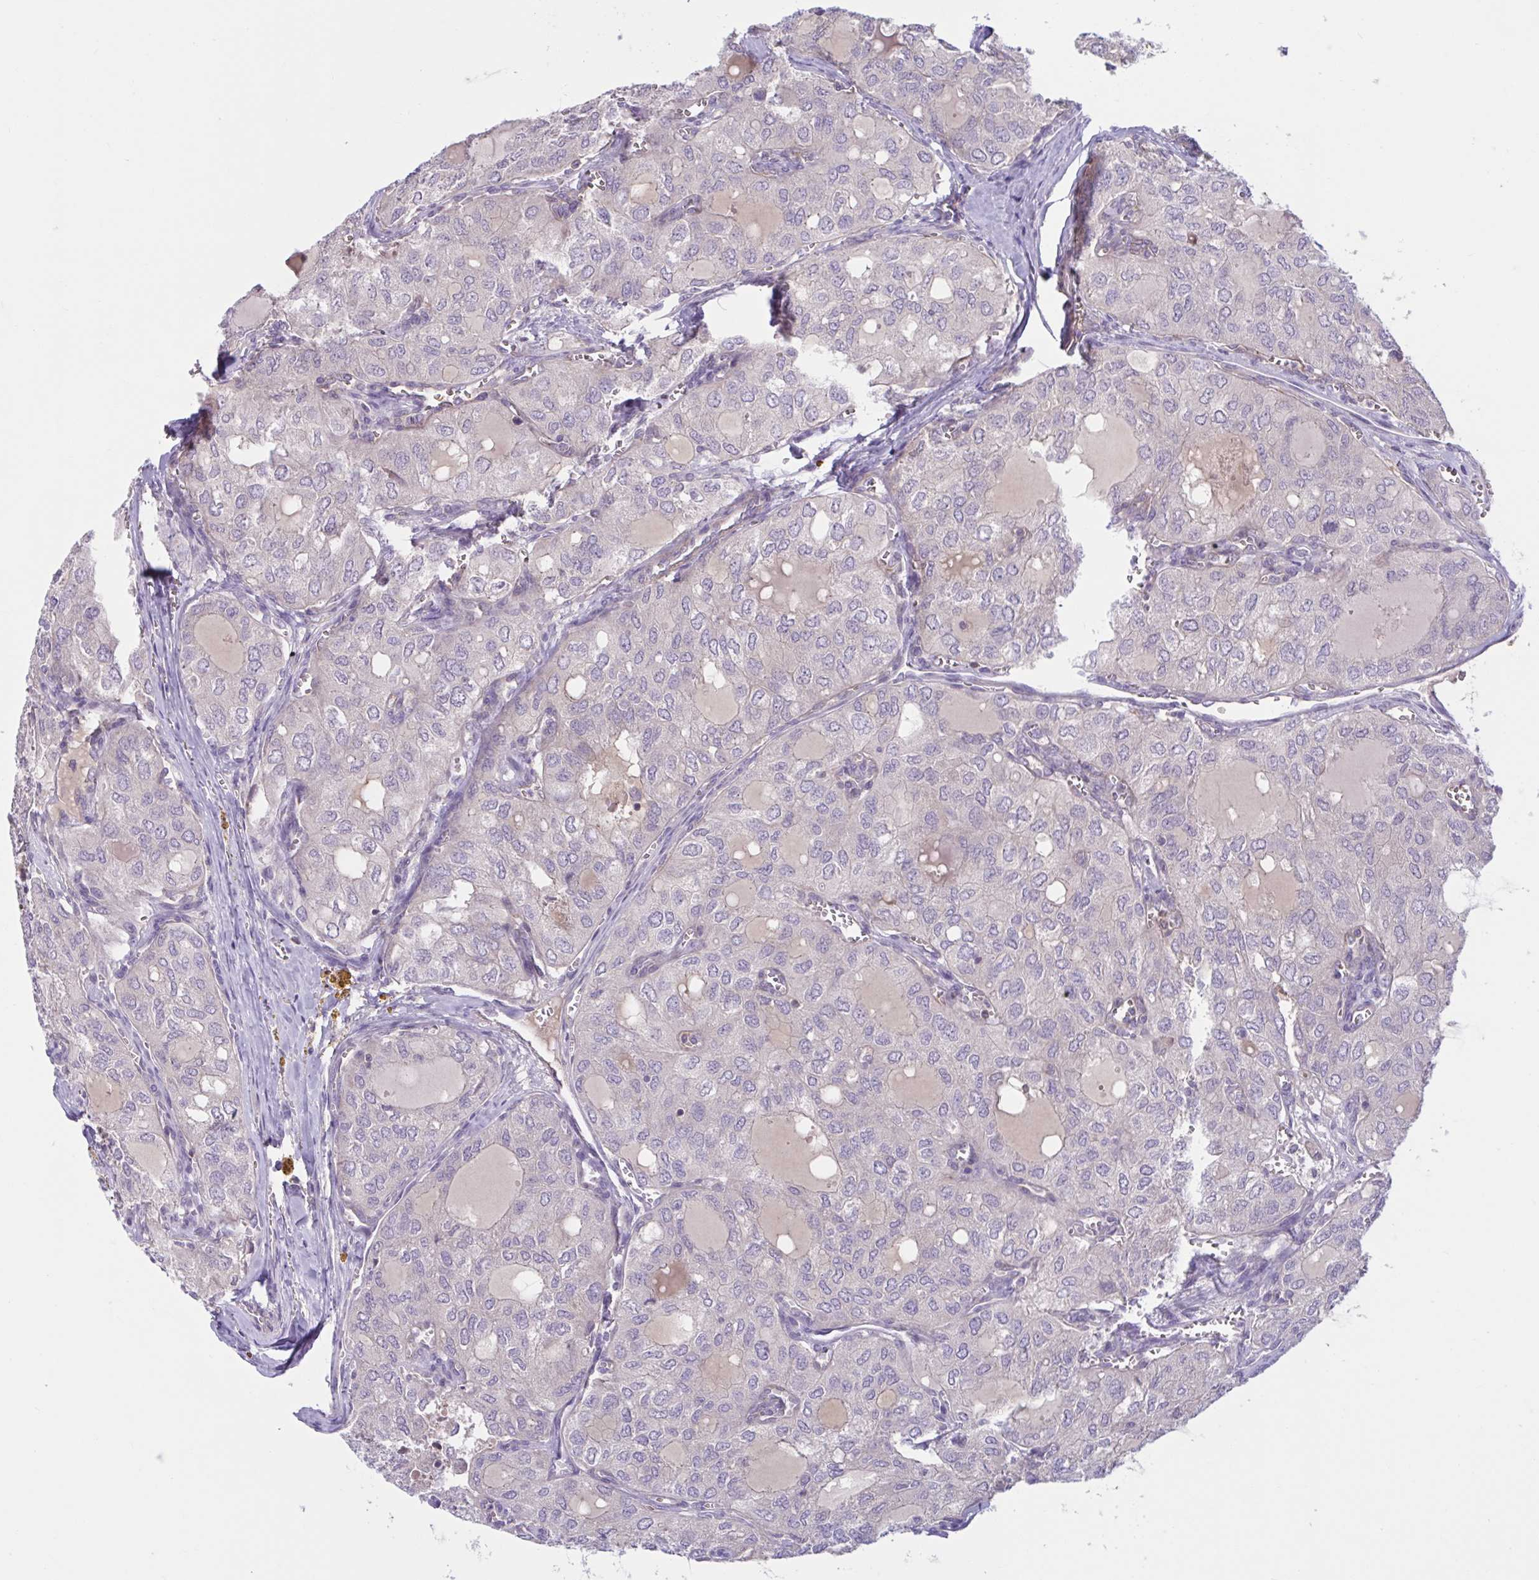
{"staining": {"intensity": "negative", "quantity": "none", "location": "none"}, "tissue": "thyroid cancer", "cell_type": "Tumor cells", "image_type": "cancer", "snomed": [{"axis": "morphology", "description": "Follicular adenoma carcinoma, NOS"}, {"axis": "topography", "description": "Thyroid gland"}], "caption": "A photomicrograph of human follicular adenoma carcinoma (thyroid) is negative for staining in tumor cells.", "gene": "WNT9B", "patient": {"sex": "male", "age": 75}}